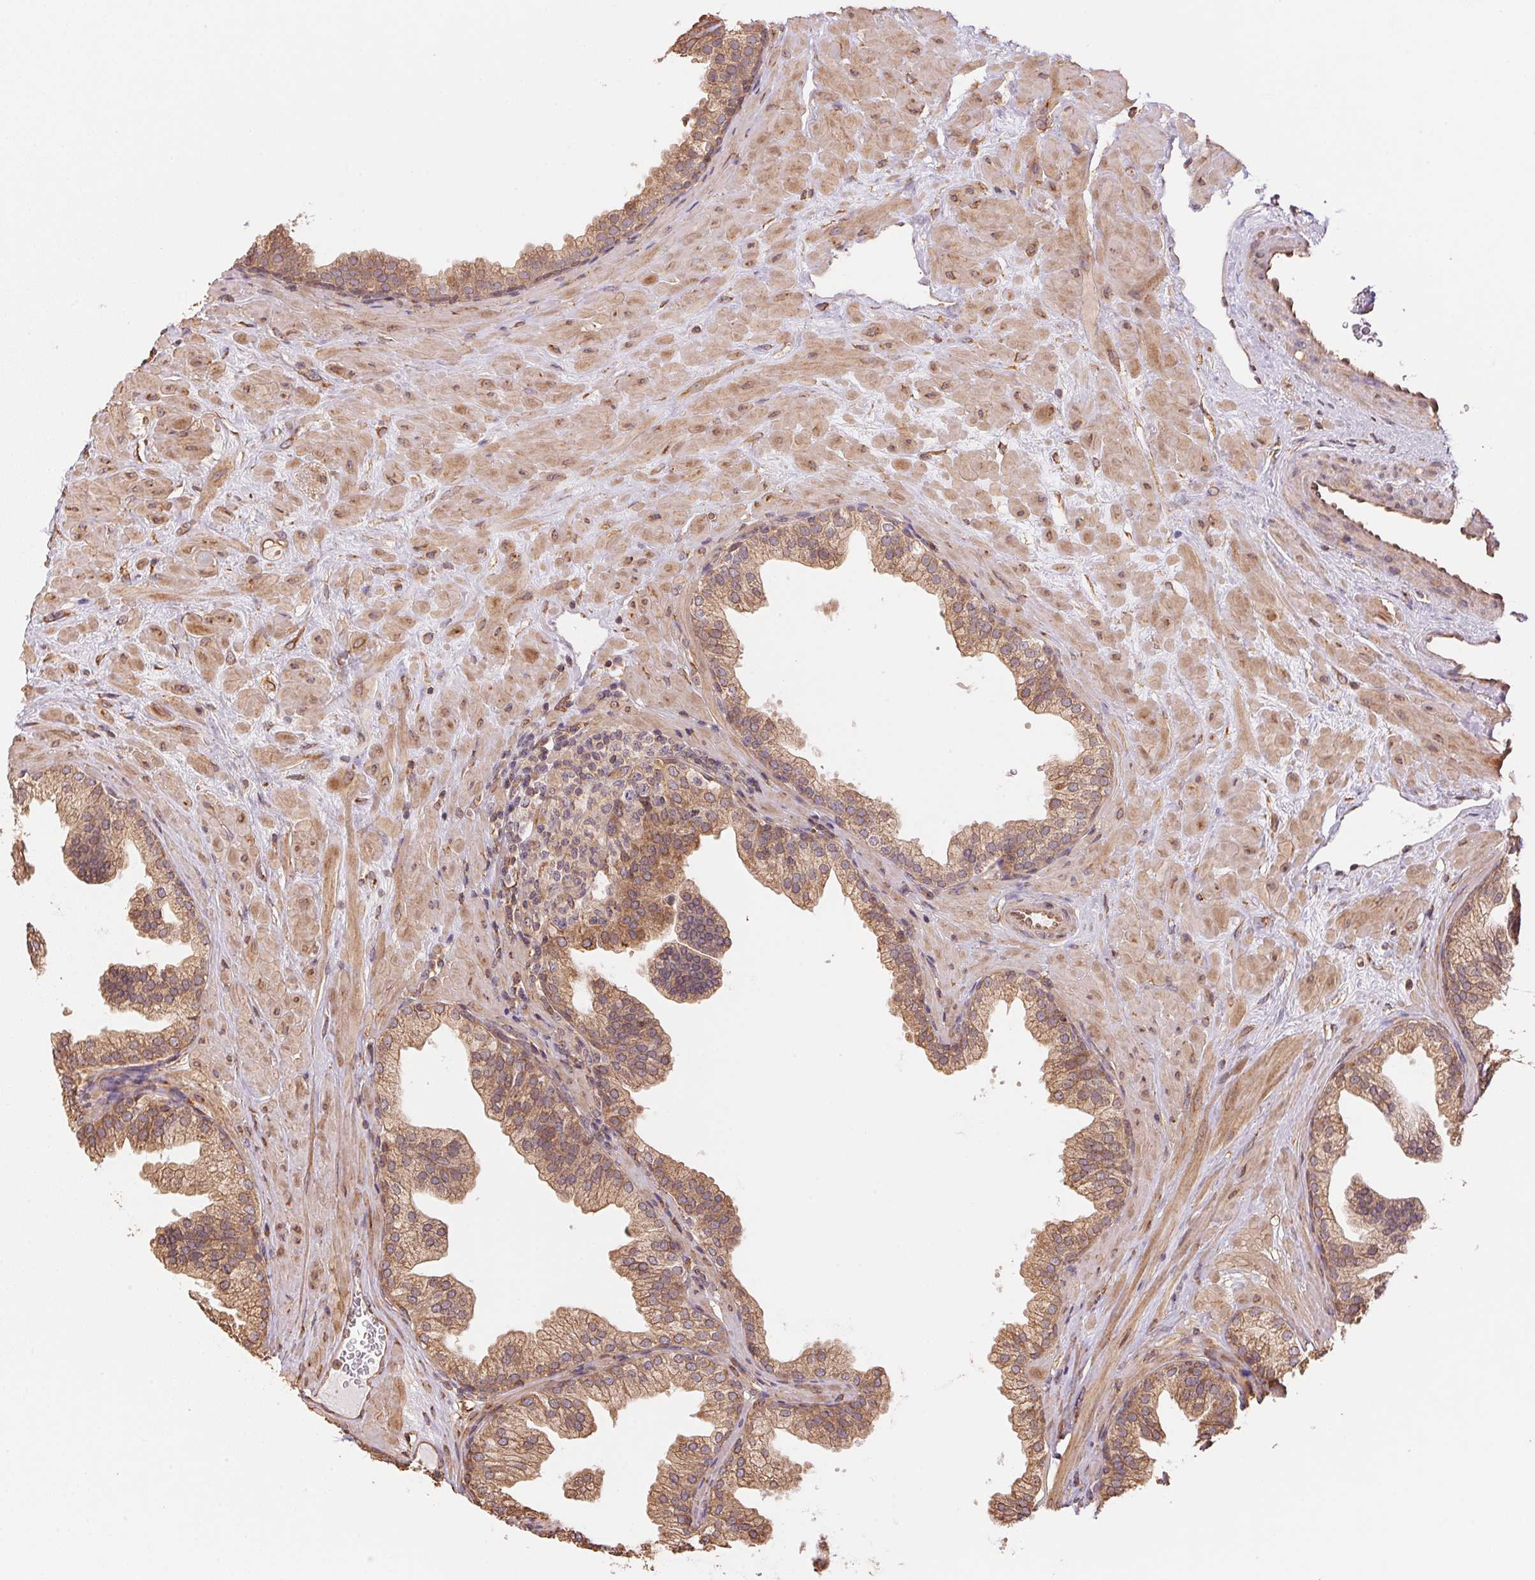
{"staining": {"intensity": "moderate", "quantity": ">75%", "location": "cytoplasmic/membranous"}, "tissue": "prostate", "cell_type": "Glandular cells", "image_type": "normal", "snomed": [{"axis": "morphology", "description": "Normal tissue, NOS"}, {"axis": "topography", "description": "Prostate"}], "caption": "The histopathology image exhibits staining of normal prostate, revealing moderate cytoplasmic/membranous protein expression (brown color) within glandular cells. (brown staining indicates protein expression, while blue staining denotes nuclei).", "gene": "C6orf163", "patient": {"sex": "male", "age": 37}}